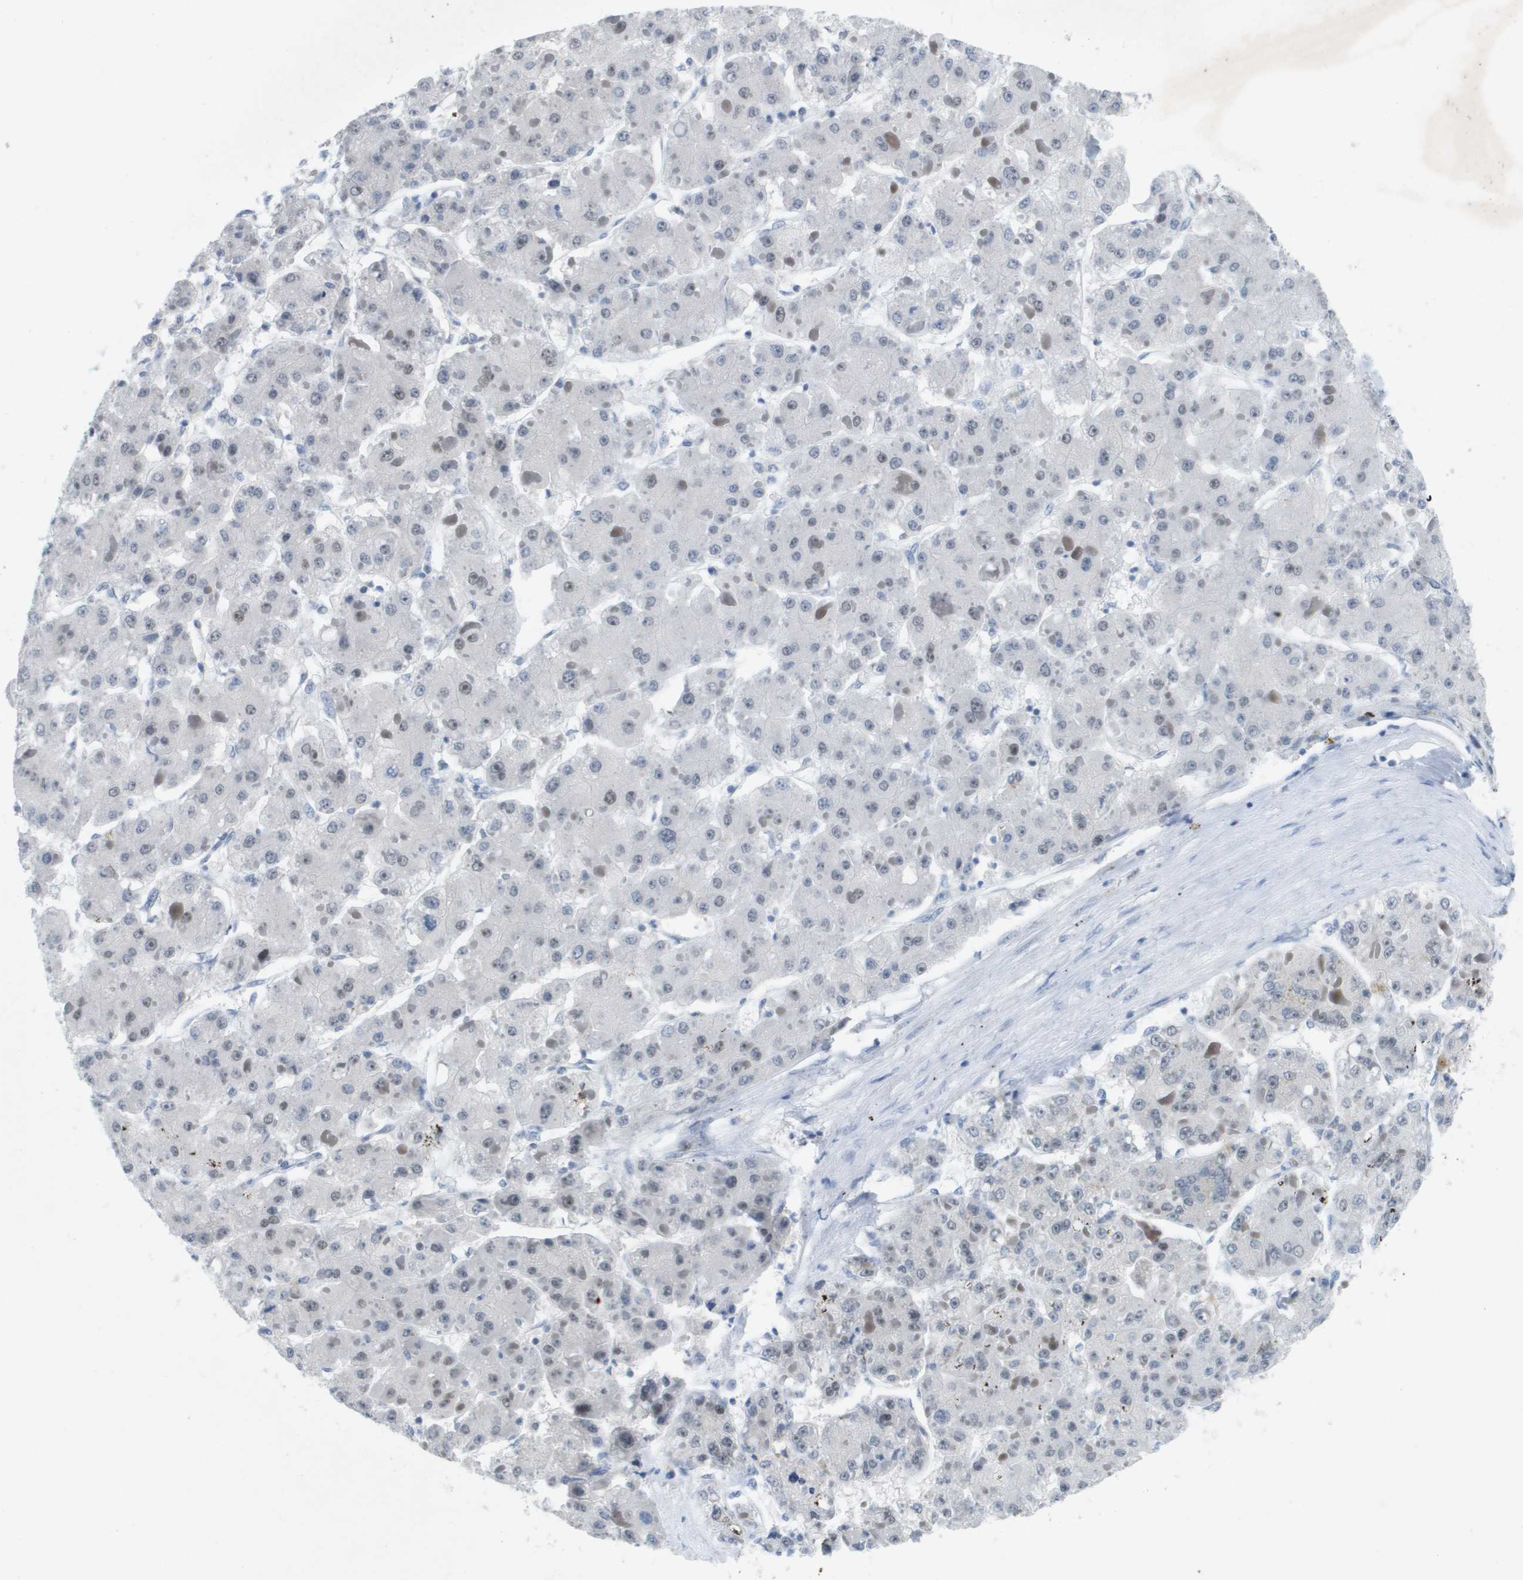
{"staining": {"intensity": "weak", "quantity": "25%-75%", "location": "nuclear"}, "tissue": "liver cancer", "cell_type": "Tumor cells", "image_type": "cancer", "snomed": [{"axis": "morphology", "description": "Carcinoma, Hepatocellular, NOS"}, {"axis": "topography", "description": "Liver"}], "caption": "This is an image of immunohistochemistry staining of liver cancer, which shows weak positivity in the nuclear of tumor cells.", "gene": "TP53RK", "patient": {"sex": "female", "age": 73}}